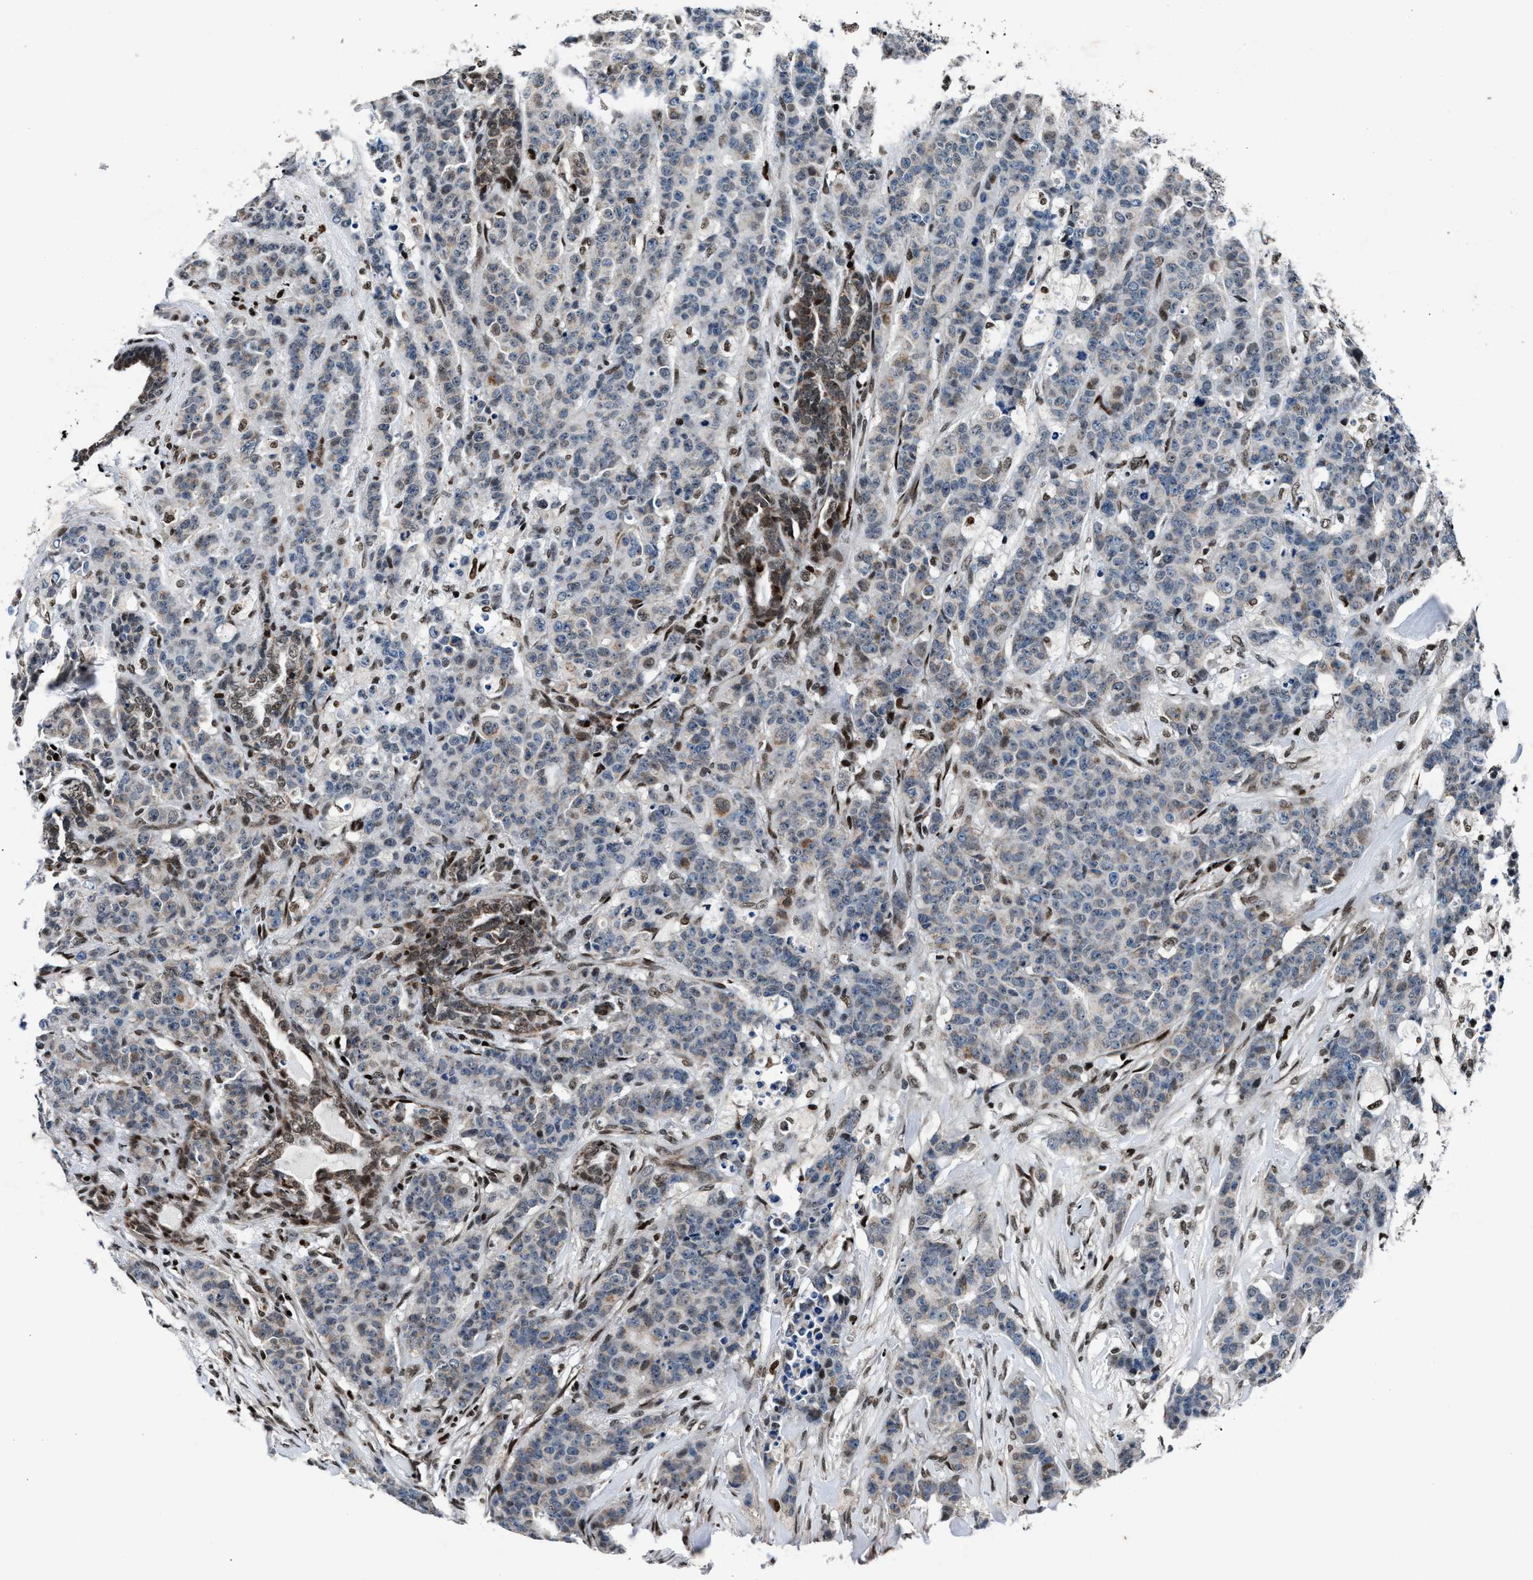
{"staining": {"intensity": "weak", "quantity": "<25%", "location": "cytoplasmic/membranous"}, "tissue": "breast cancer", "cell_type": "Tumor cells", "image_type": "cancer", "snomed": [{"axis": "morphology", "description": "Normal tissue, NOS"}, {"axis": "morphology", "description": "Duct carcinoma"}, {"axis": "topography", "description": "Breast"}], "caption": "High magnification brightfield microscopy of breast cancer stained with DAB (3,3'-diaminobenzidine) (brown) and counterstained with hematoxylin (blue): tumor cells show no significant staining.", "gene": "PRRC2B", "patient": {"sex": "female", "age": 40}}